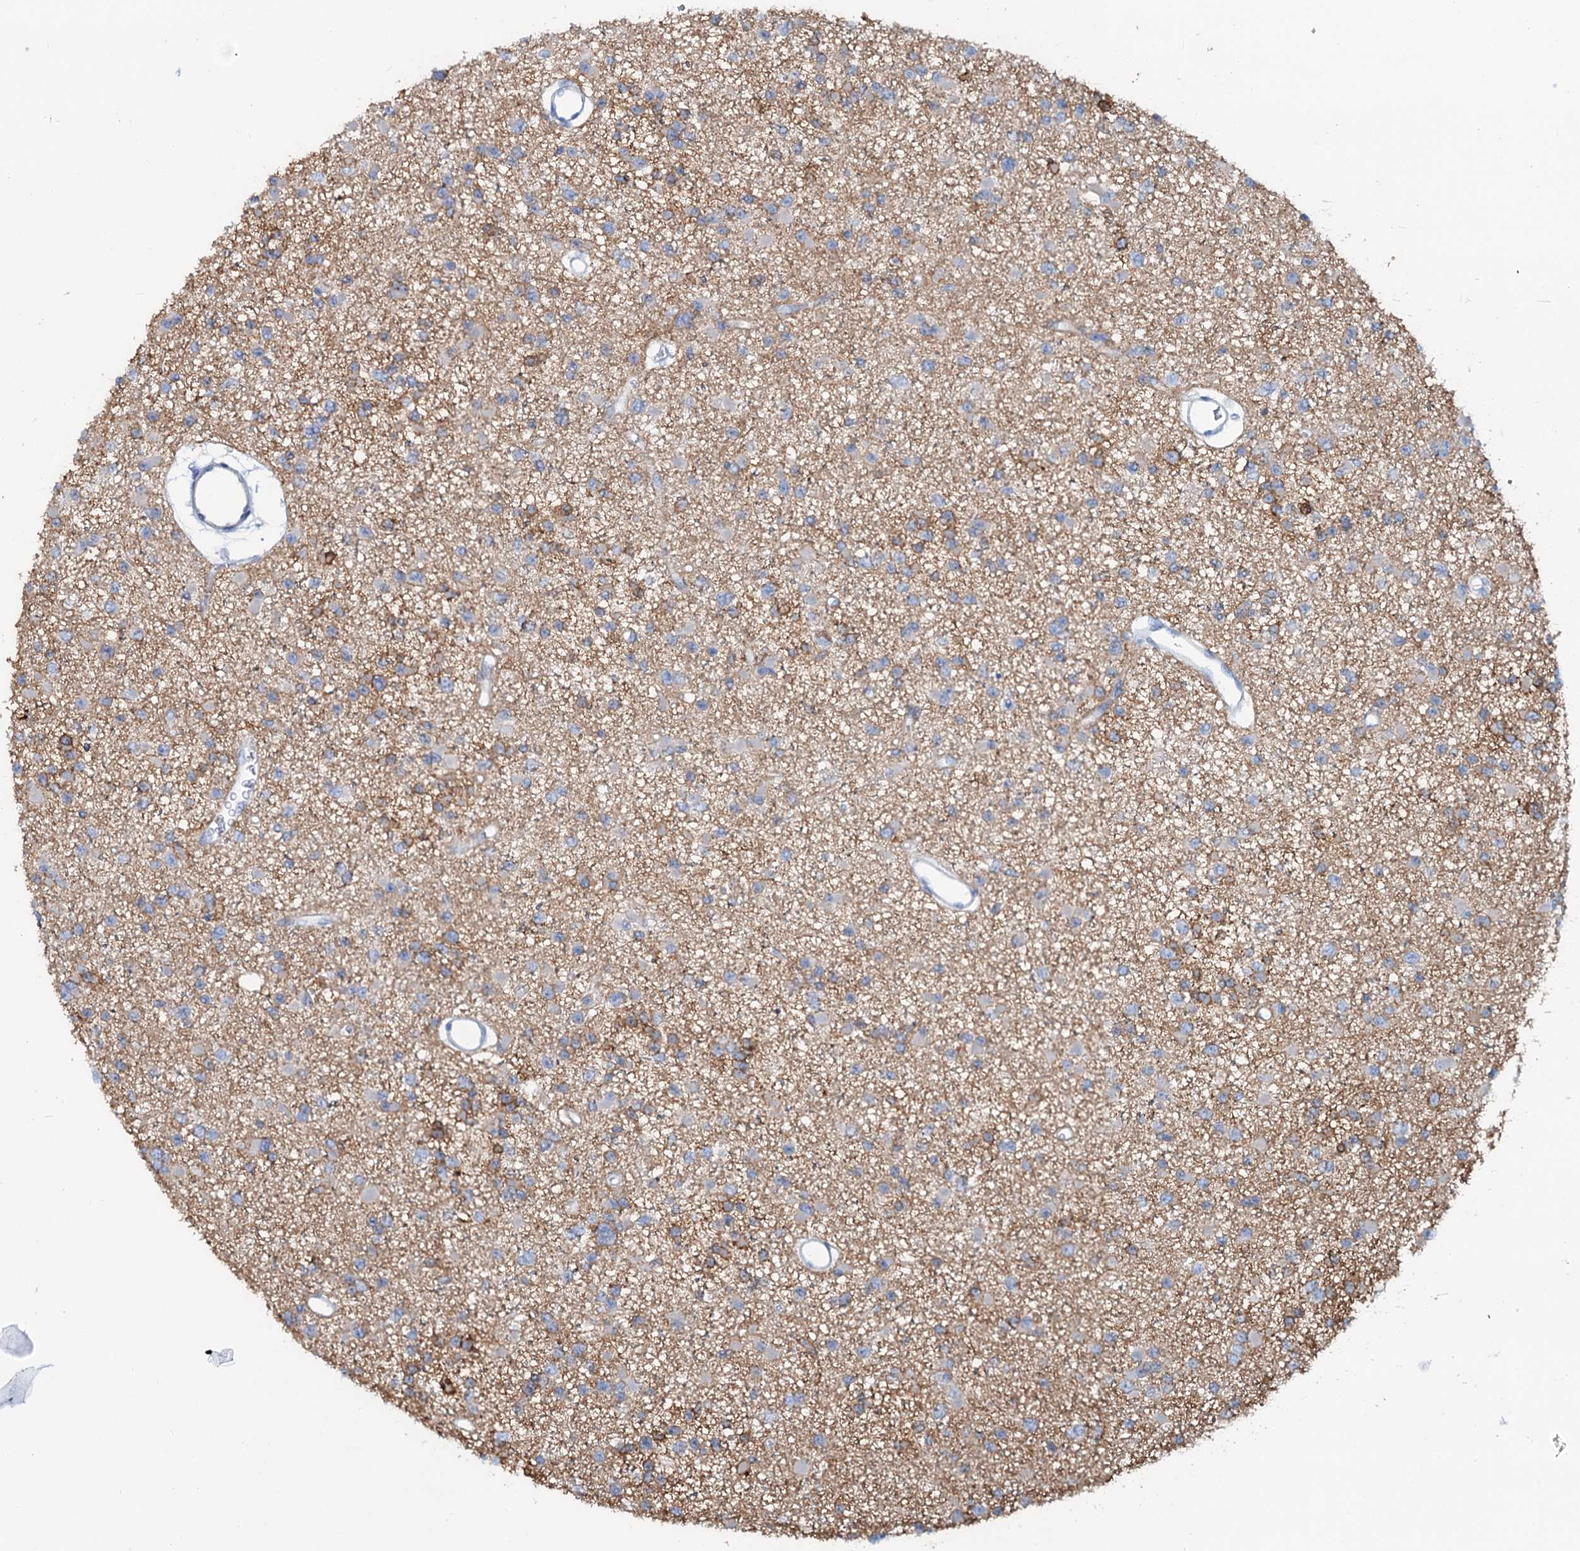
{"staining": {"intensity": "moderate", "quantity": "<25%", "location": "cytoplasmic/membranous"}, "tissue": "glioma", "cell_type": "Tumor cells", "image_type": "cancer", "snomed": [{"axis": "morphology", "description": "Glioma, malignant, Low grade"}, {"axis": "topography", "description": "Brain"}], "caption": "Glioma was stained to show a protein in brown. There is low levels of moderate cytoplasmic/membranous staining in approximately <25% of tumor cells.", "gene": "SLC1A3", "patient": {"sex": "female", "age": 22}}